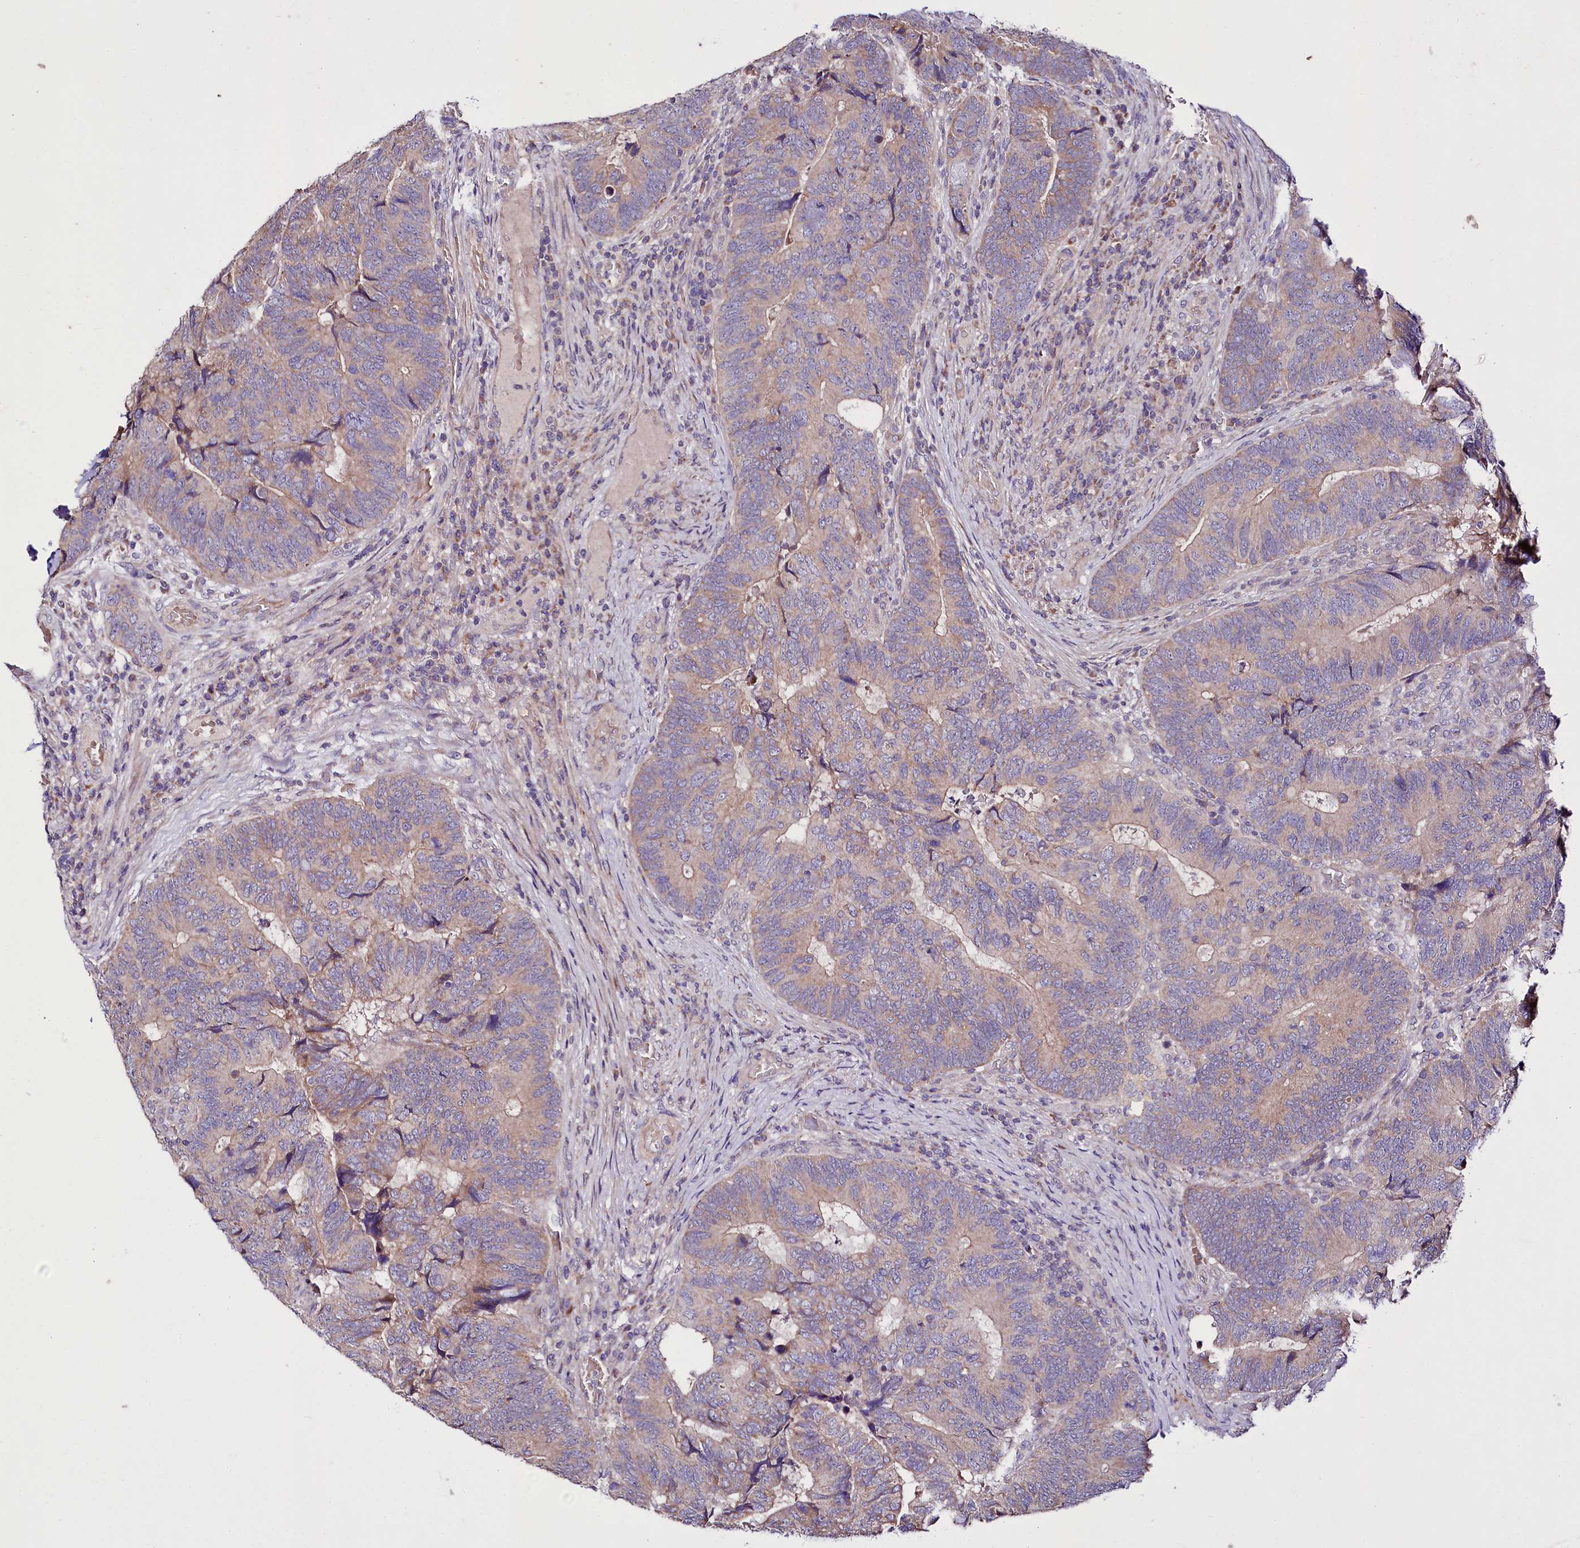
{"staining": {"intensity": "weak", "quantity": "<25%", "location": "cytoplasmic/membranous"}, "tissue": "colorectal cancer", "cell_type": "Tumor cells", "image_type": "cancer", "snomed": [{"axis": "morphology", "description": "Adenocarcinoma, NOS"}, {"axis": "topography", "description": "Colon"}], "caption": "The histopathology image exhibits no staining of tumor cells in colorectal cancer (adenocarcinoma).", "gene": "ZNF45", "patient": {"sex": "female", "age": 67}}